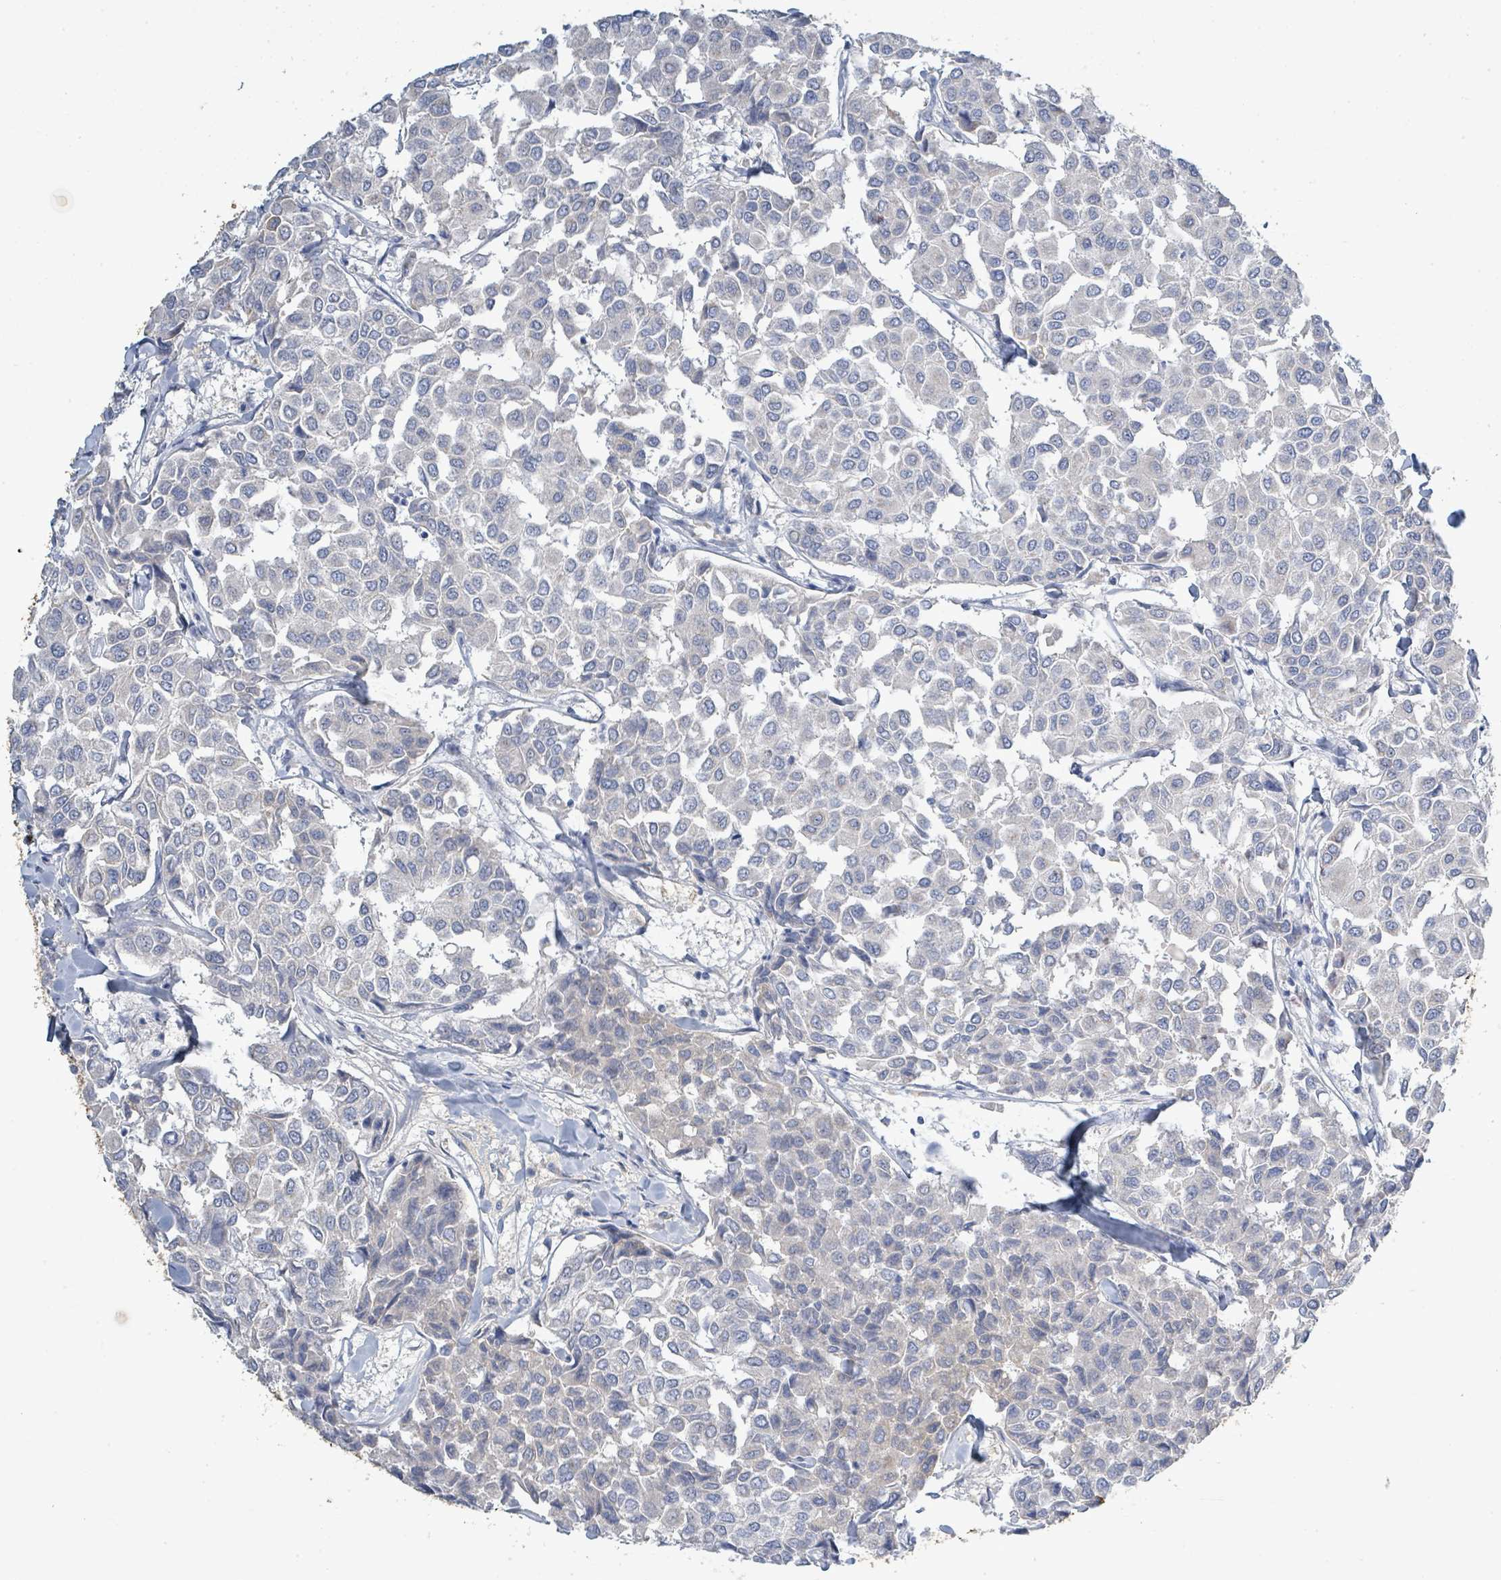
{"staining": {"intensity": "negative", "quantity": "none", "location": "none"}, "tissue": "breast cancer", "cell_type": "Tumor cells", "image_type": "cancer", "snomed": [{"axis": "morphology", "description": "Duct carcinoma"}, {"axis": "topography", "description": "Breast"}], "caption": "The image displays no significant staining in tumor cells of breast invasive ductal carcinoma.", "gene": "ALG12", "patient": {"sex": "female", "age": 55}}